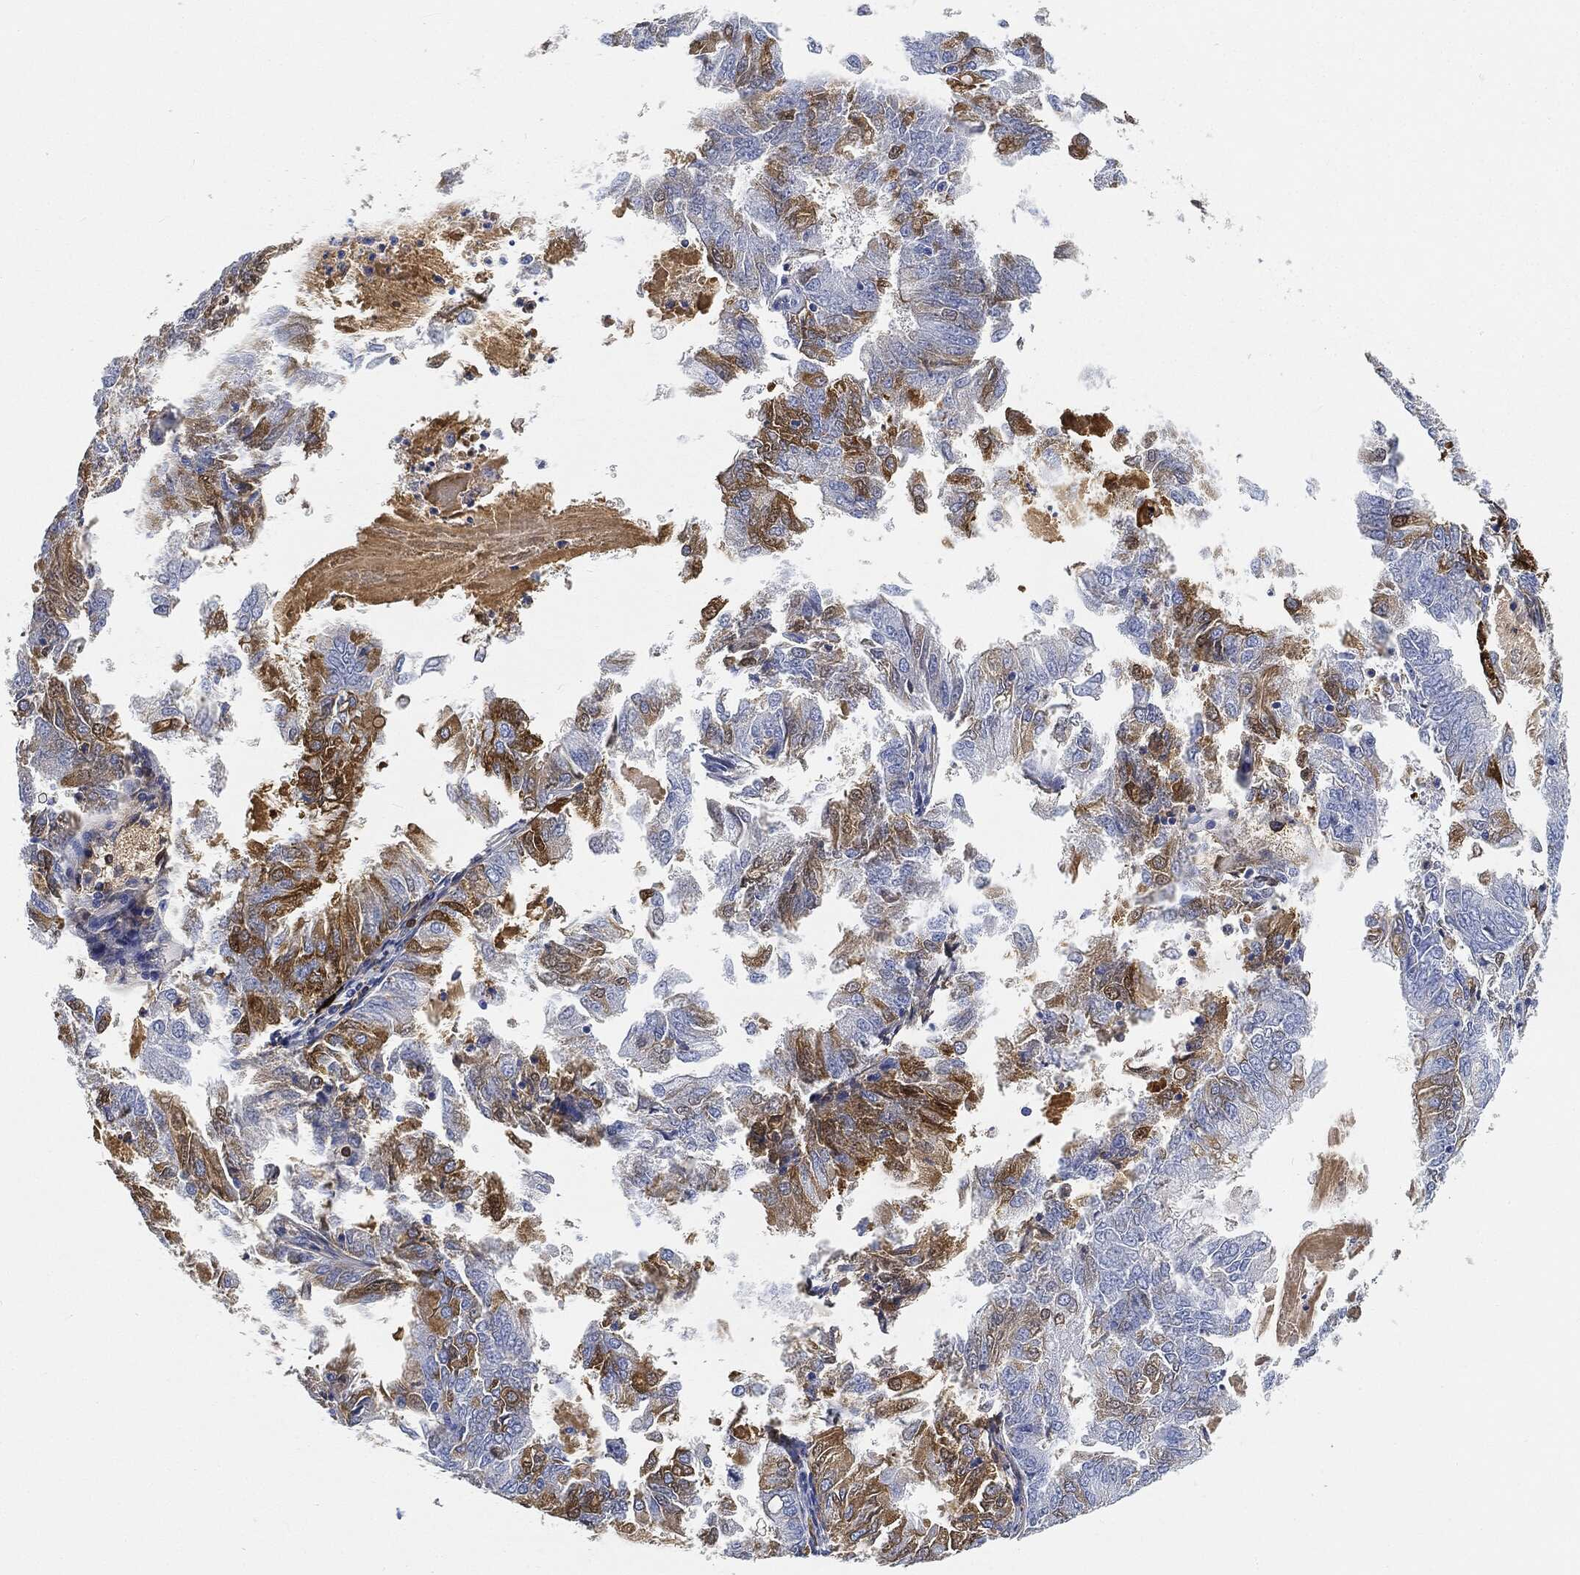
{"staining": {"intensity": "moderate", "quantity": "<25%", "location": "cytoplasmic/membranous"}, "tissue": "endometrial cancer", "cell_type": "Tumor cells", "image_type": "cancer", "snomed": [{"axis": "morphology", "description": "Adenocarcinoma, NOS"}, {"axis": "topography", "description": "Endometrium"}], "caption": "Endometrial cancer (adenocarcinoma) stained with a protein marker exhibits moderate staining in tumor cells.", "gene": "IGLV6-57", "patient": {"sex": "female", "age": 57}}